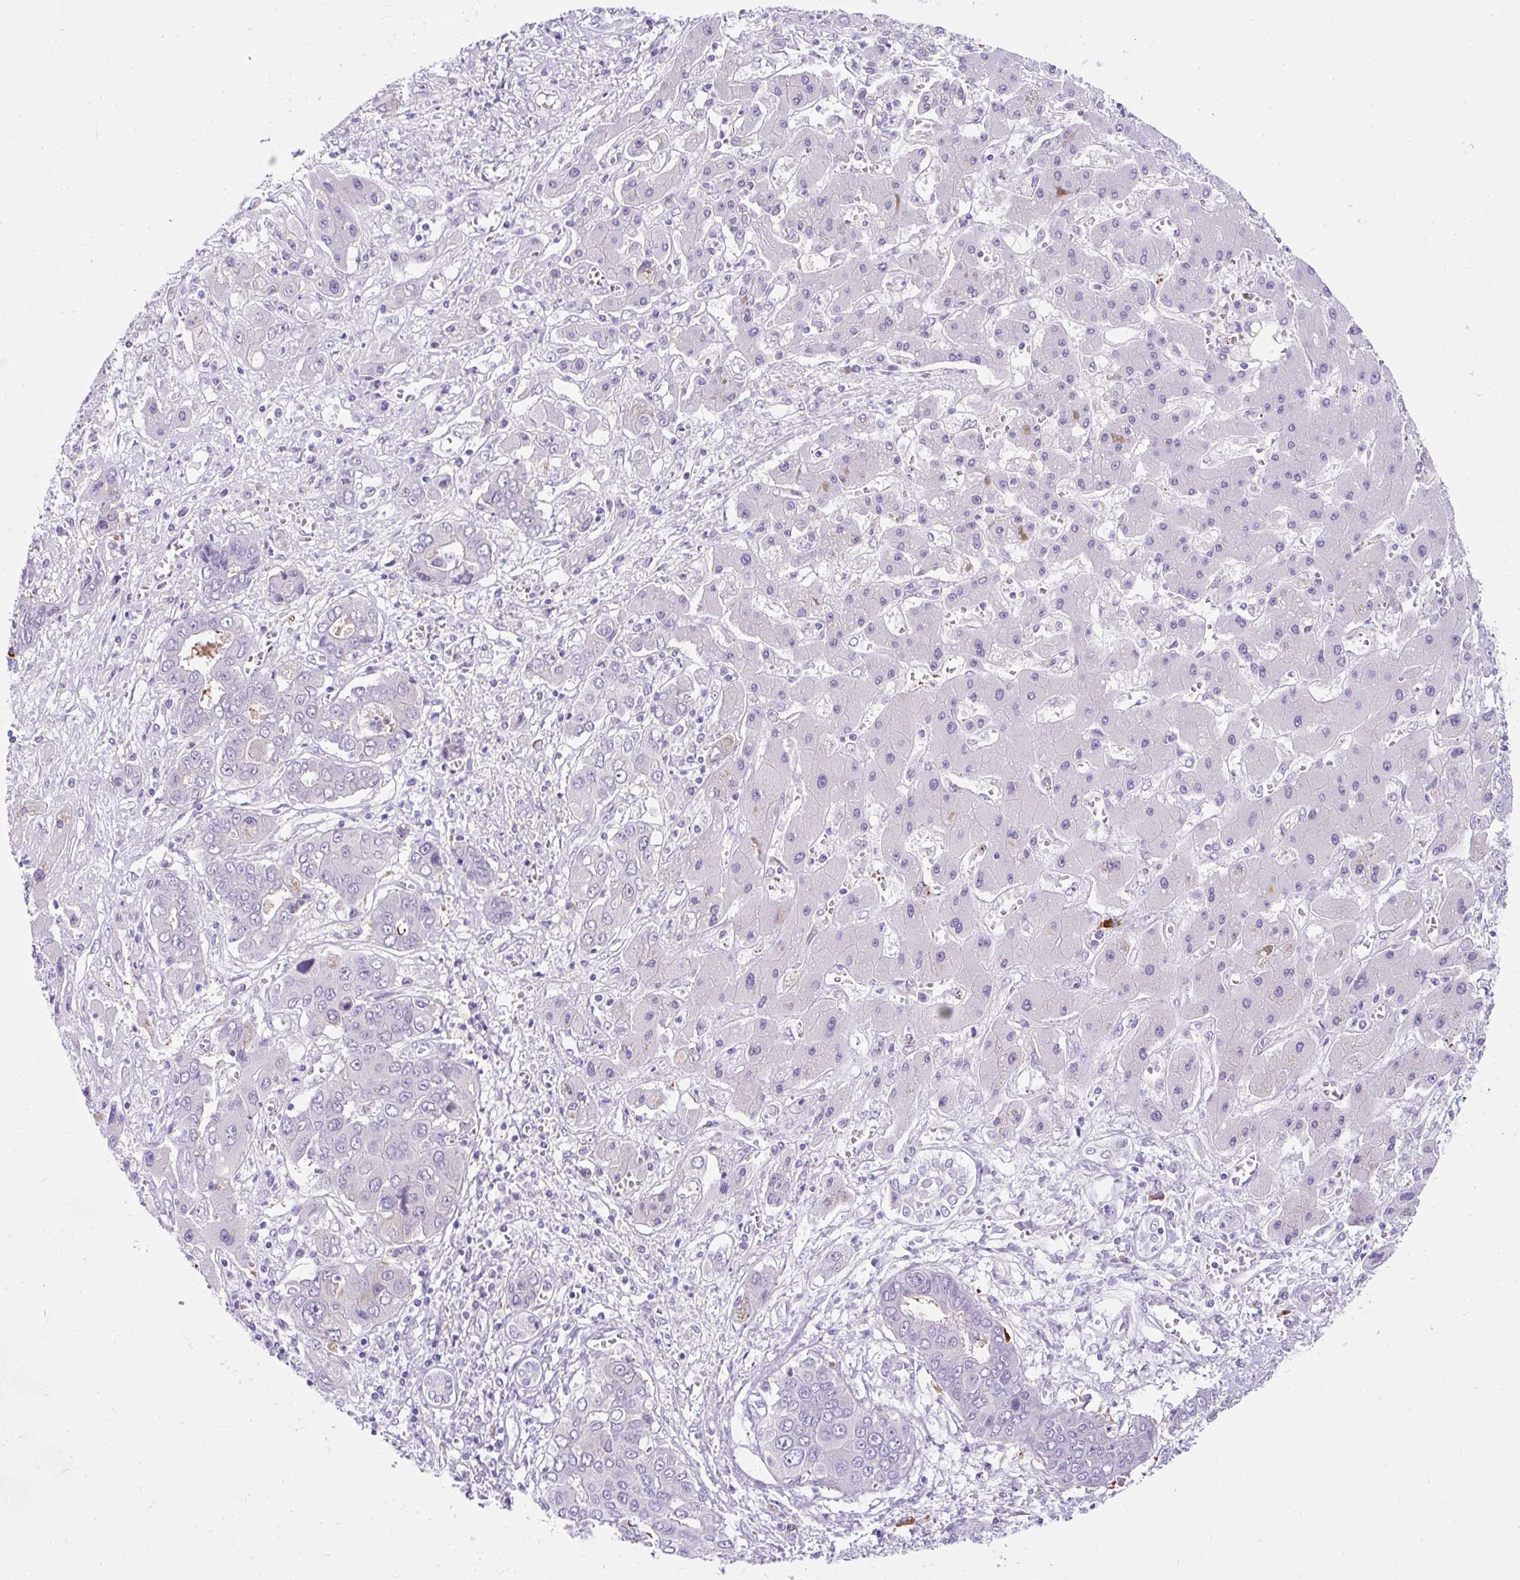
{"staining": {"intensity": "negative", "quantity": "none", "location": "none"}, "tissue": "liver cancer", "cell_type": "Tumor cells", "image_type": "cancer", "snomed": [{"axis": "morphology", "description": "Cholangiocarcinoma"}, {"axis": "topography", "description": "Liver"}], "caption": "Immunohistochemistry (IHC) of liver cancer displays no expression in tumor cells.", "gene": "GOLGA8A", "patient": {"sex": "male", "age": 67}}